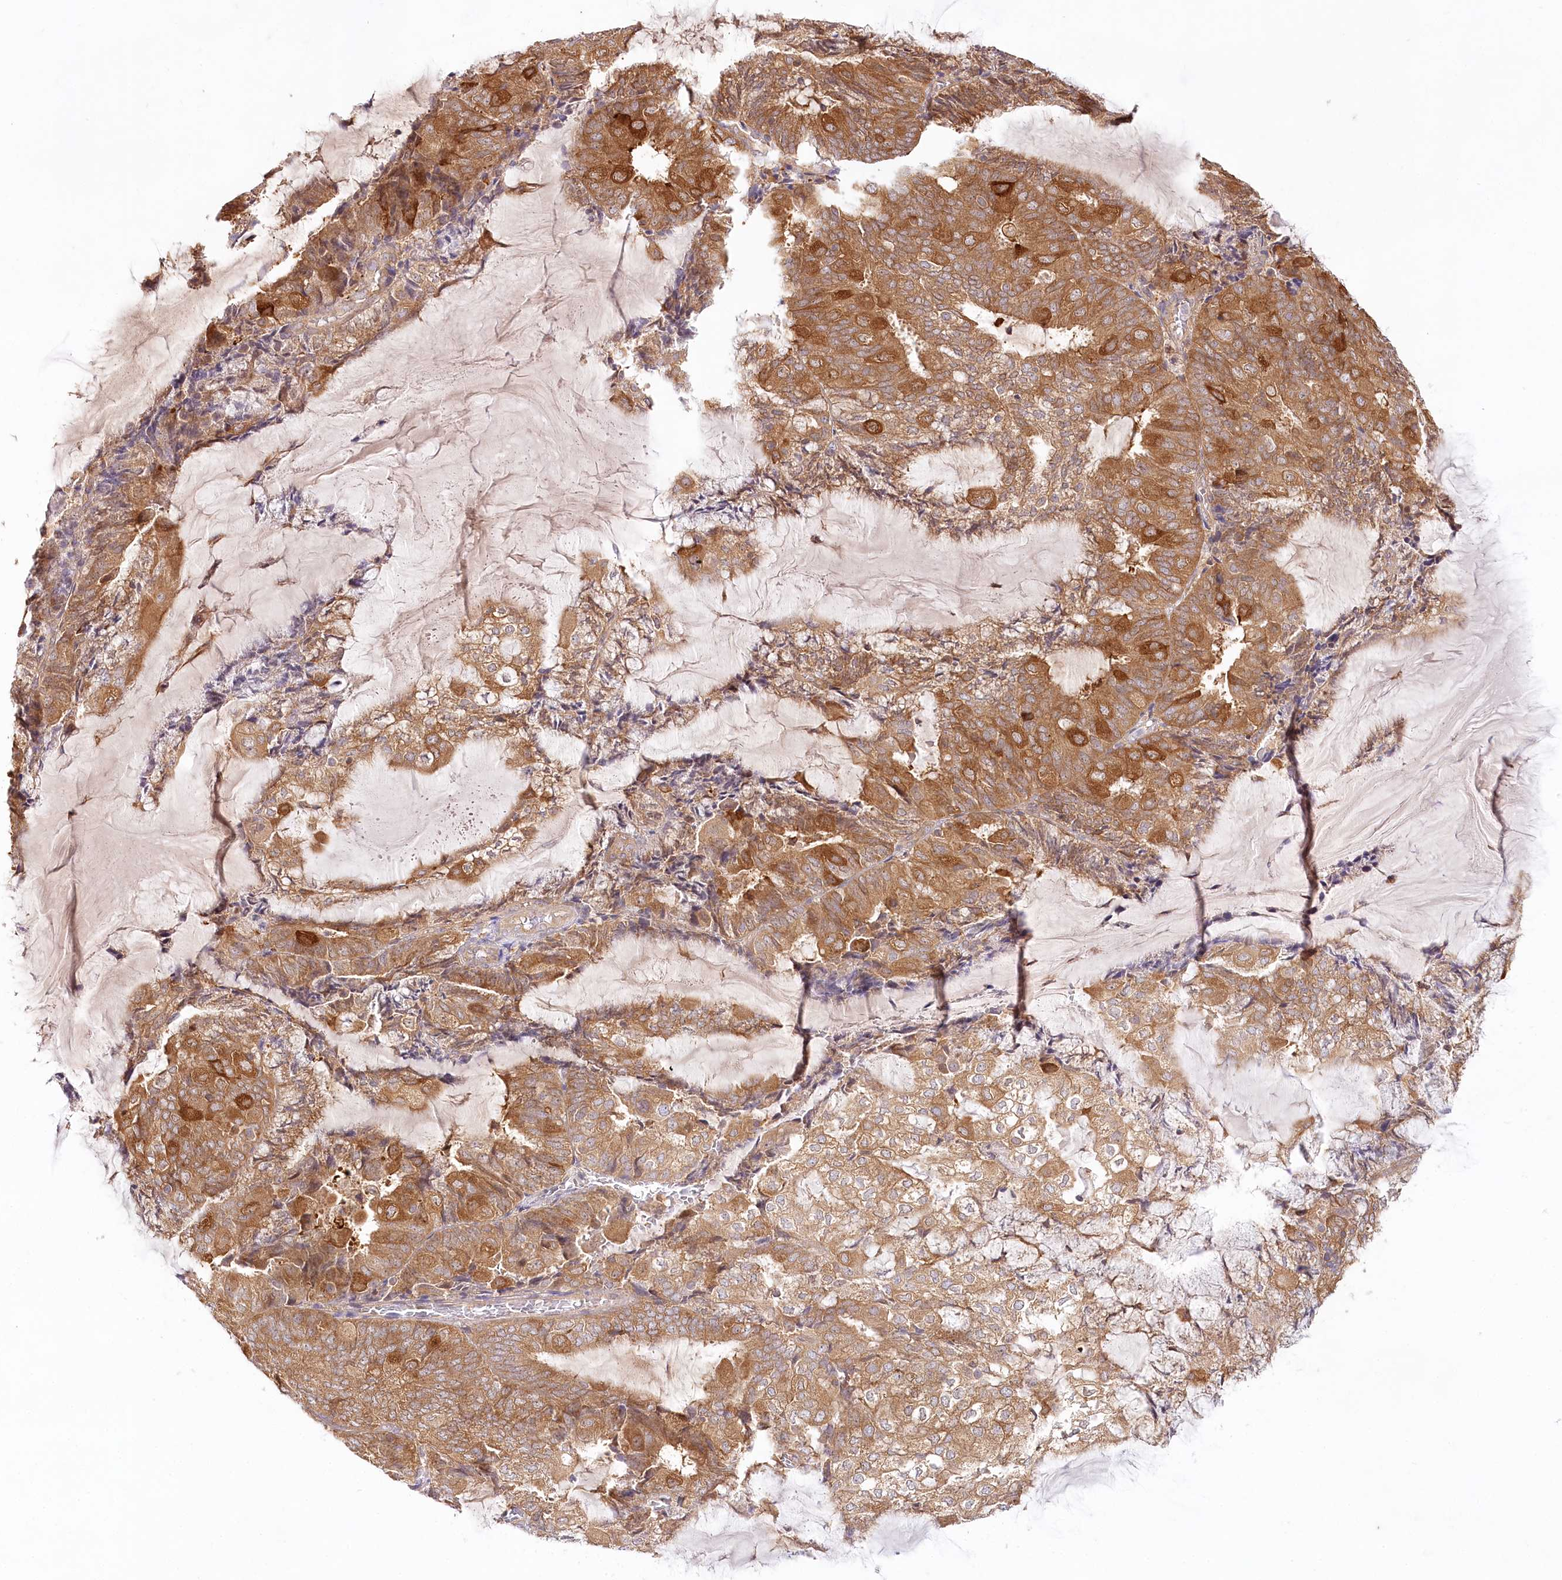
{"staining": {"intensity": "moderate", "quantity": ">75%", "location": "cytoplasmic/membranous"}, "tissue": "endometrial cancer", "cell_type": "Tumor cells", "image_type": "cancer", "snomed": [{"axis": "morphology", "description": "Adenocarcinoma, NOS"}, {"axis": "topography", "description": "Endometrium"}], "caption": "Protein staining reveals moderate cytoplasmic/membranous expression in about >75% of tumor cells in adenocarcinoma (endometrial).", "gene": "INPP4B", "patient": {"sex": "female", "age": 81}}